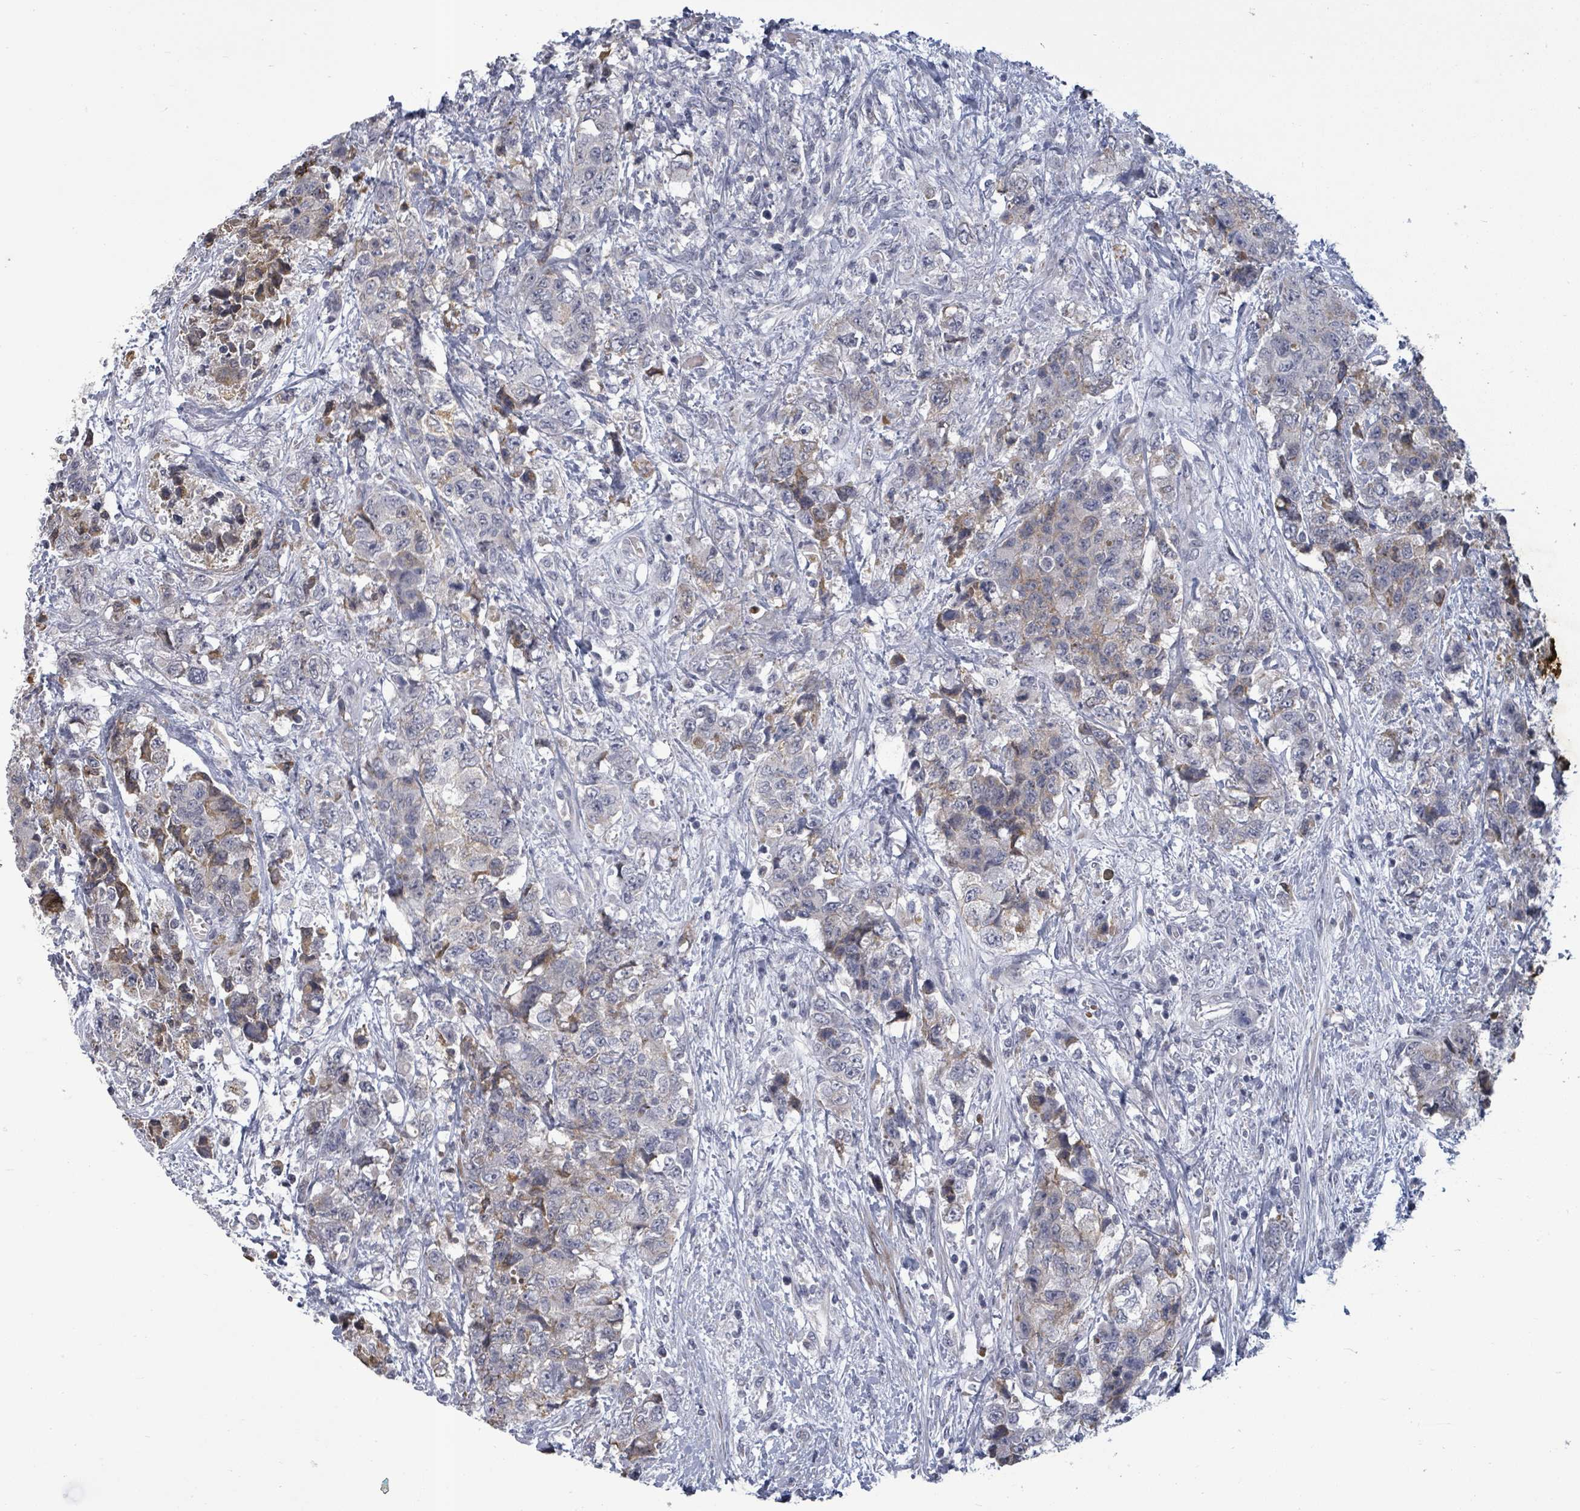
{"staining": {"intensity": "weak", "quantity": "25%-75%", "location": "cytoplasmic/membranous"}, "tissue": "urothelial cancer", "cell_type": "Tumor cells", "image_type": "cancer", "snomed": [{"axis": "morphology", "description": "Urothelial carcinoma, High grade"}, {"axis": "topography", "description": "Urinary bladder"}], "caption": "Protein expression analysis of urothelial carcinoma (high-grade) reveals weak cytoplasmic/membranous positivity in approximately 25%-75% of tumor cells.", "gene": "PTPN20", "patient": {"sex": "female", "age": 78}}